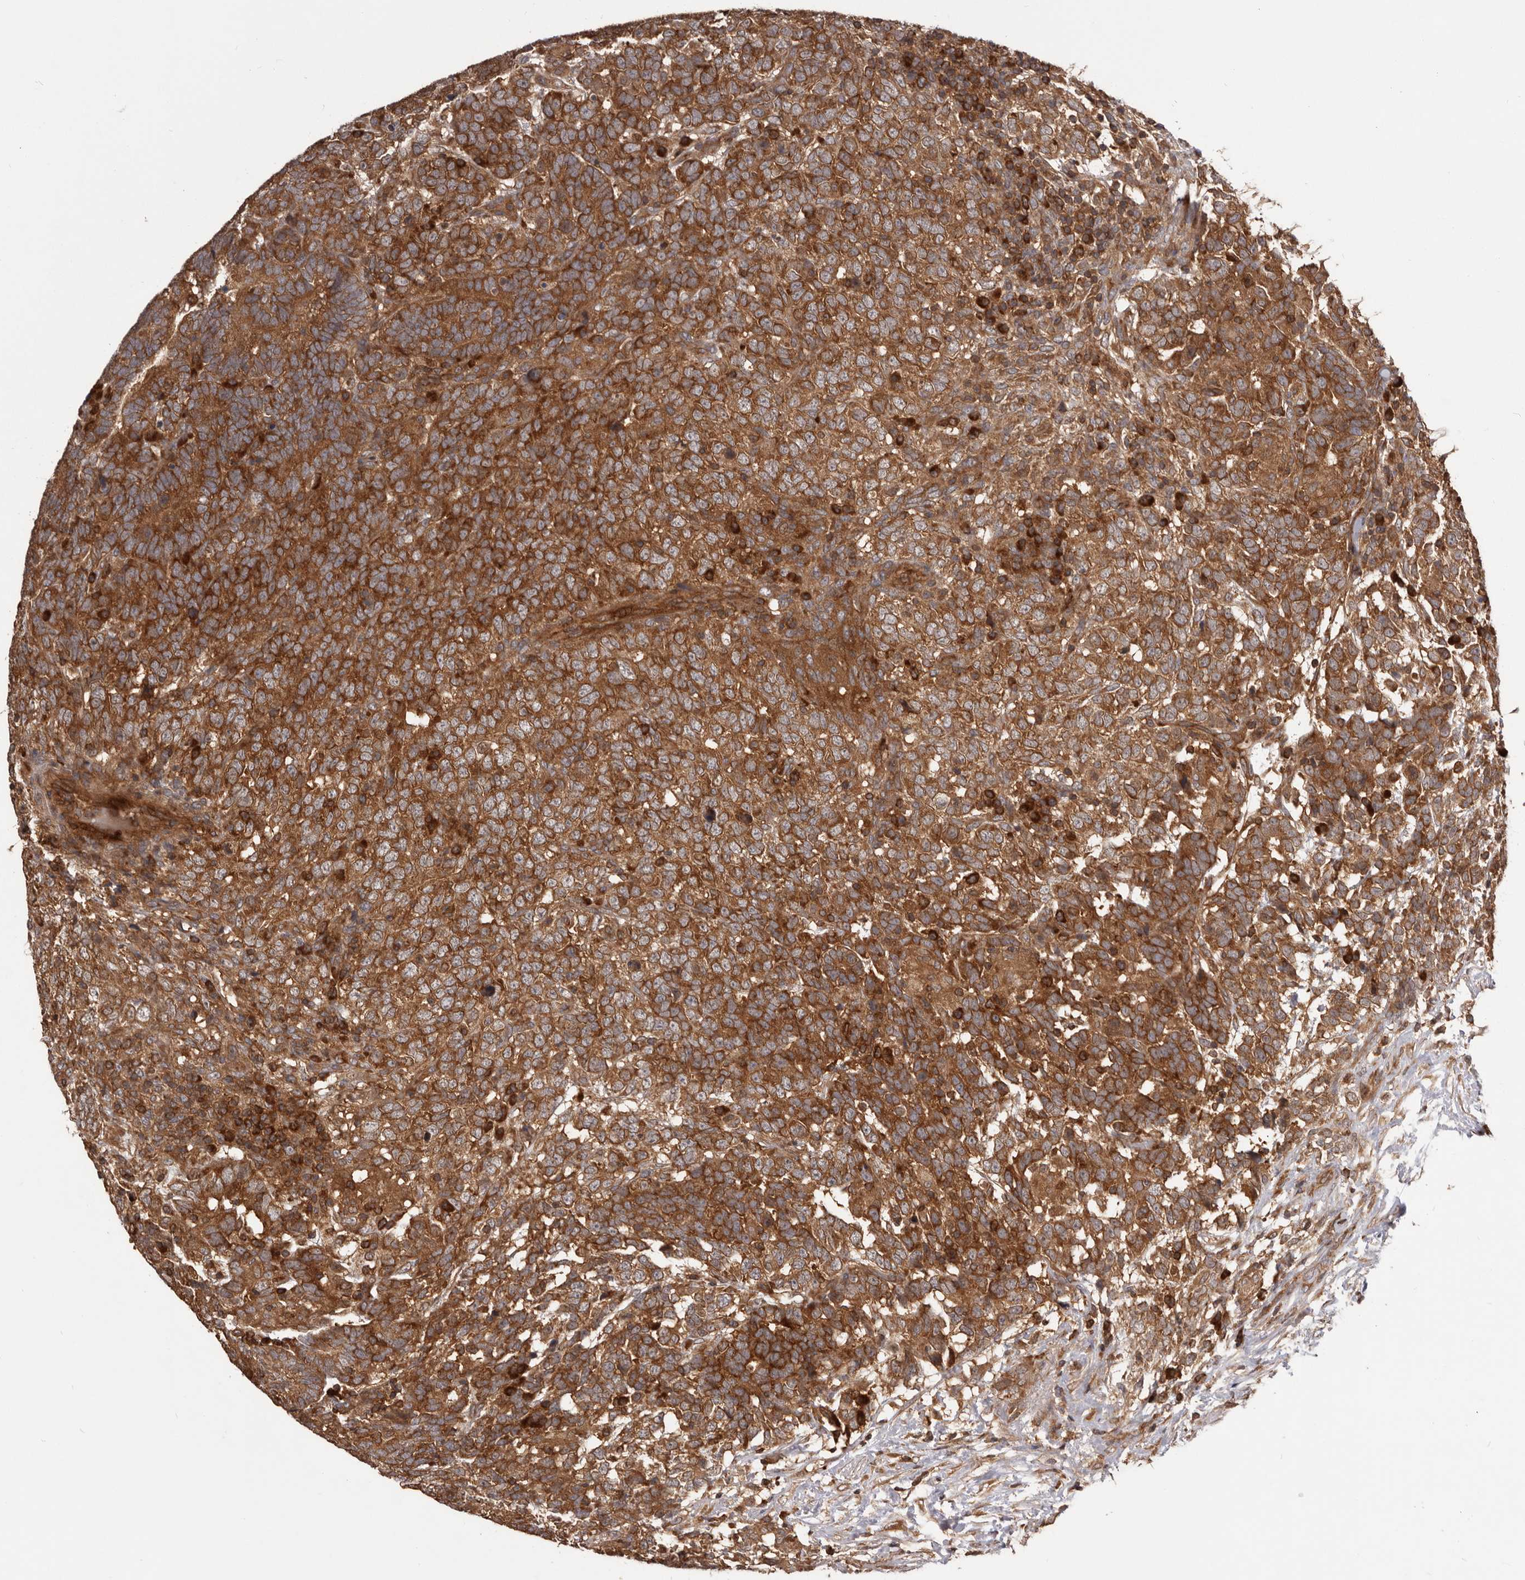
{"staining": {"intensity": "strong", "quantity": ">75%", "location": "cytoplasmic/membranous"}, "tissue": "testis cancer", "cell_type": "Tumor cells", "image_type": "cancer", "snomed": [{"axis": "morphology", "description": "Carcinoma, Embryonal, NOS"}, {"axis": "topography", "description": "Testis"}], "caption": "IHC (DAB) staining of testis embryonal carcinoma exhibits strong cytoplasmic/membranous protein expression in approximately >75% of tumor cells. The staining is performed using DAB brown chromogen to label protein expression. The nuclei are counter-stained blue using hematoxylin.", "gene": "HBS1L", "patient": {"sex": "male", "age": 26}}